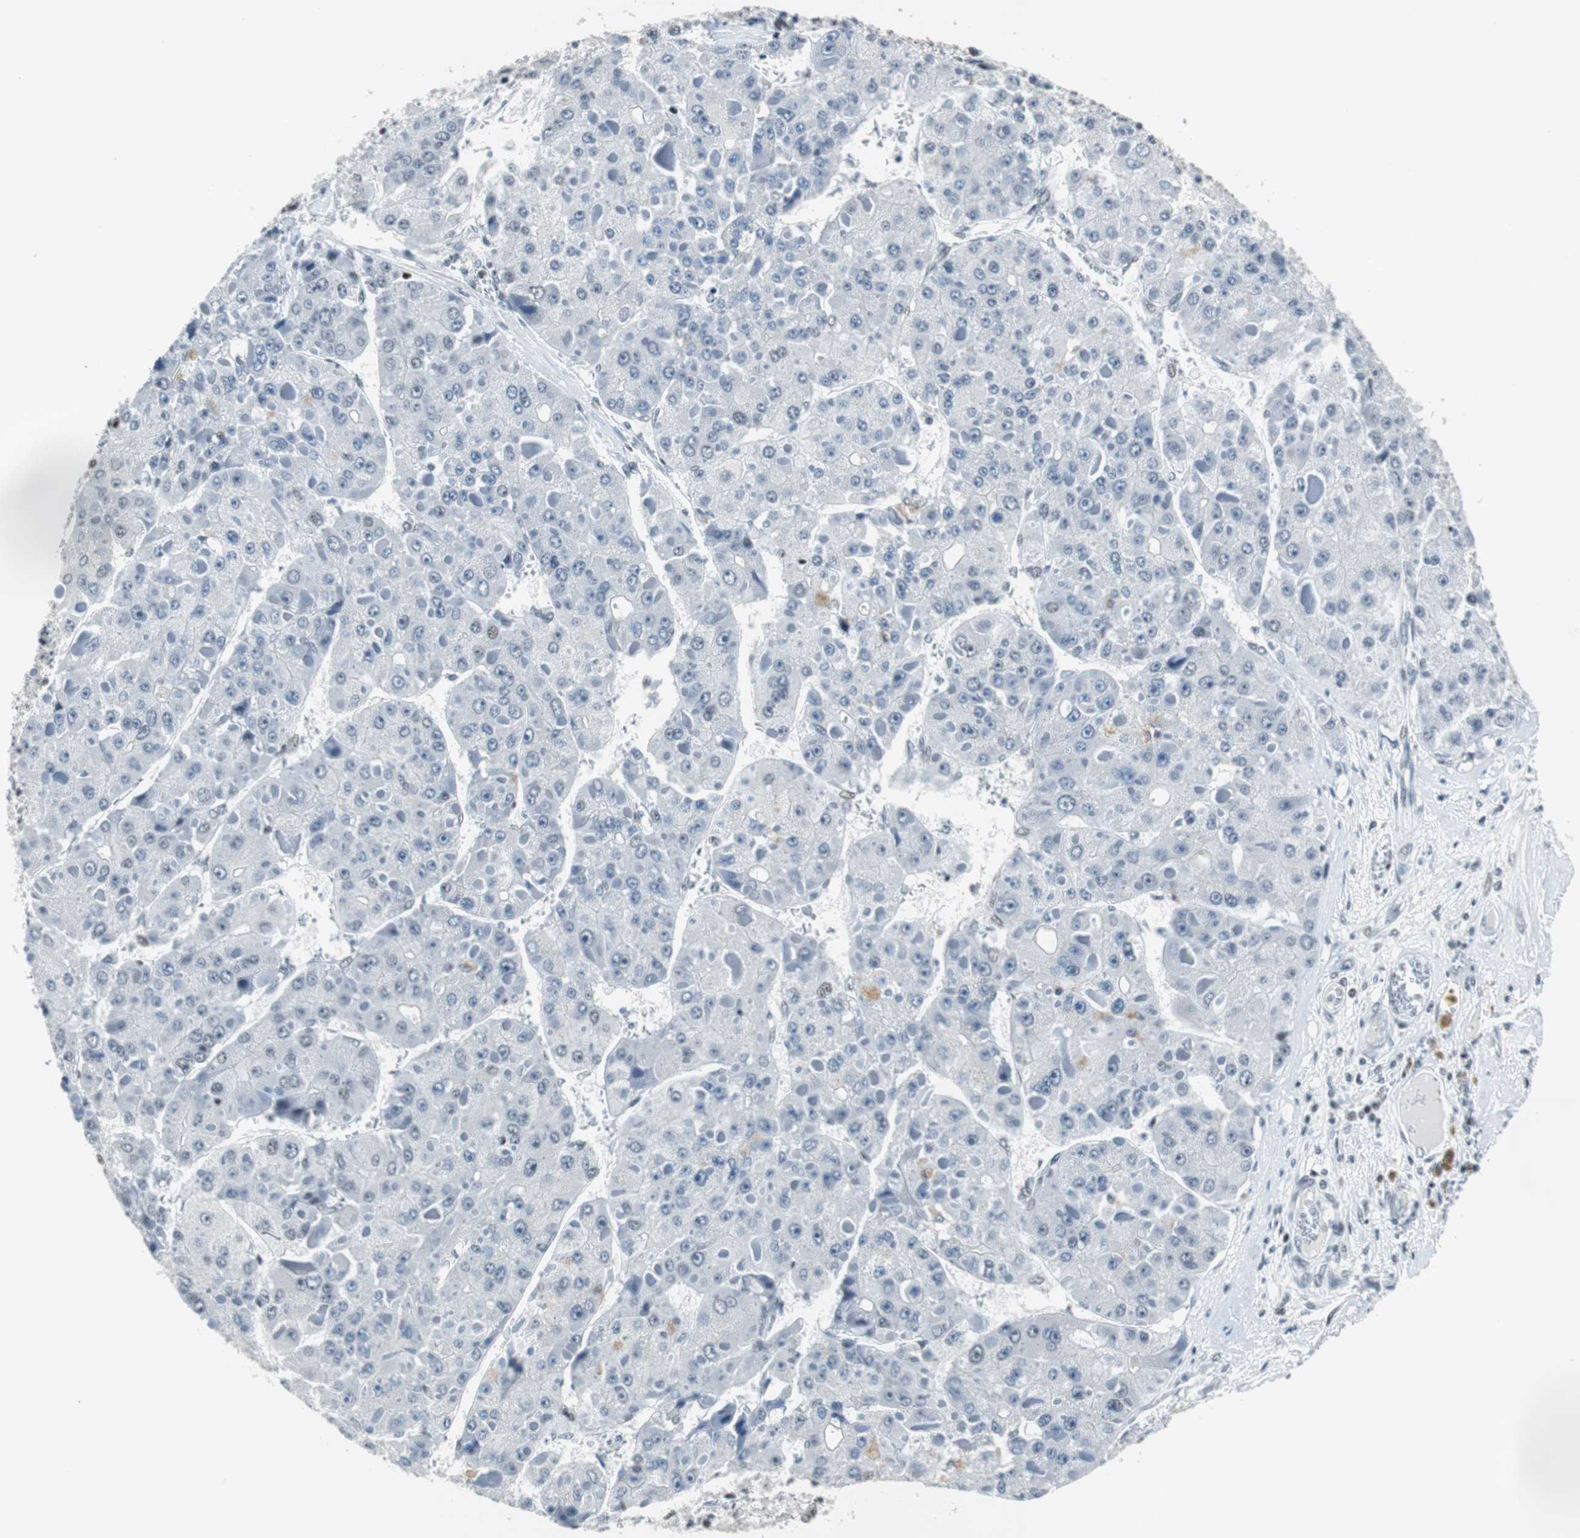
{"staining": {"intensity": "negative", "quantity": "none", "location": "none"}, "tissue": "liver cancer", "cell_type": "Tumor cells", "image_type": "cancer", "snomed": [{"axis": "morphology", "description": "Carcinoma, Hepatocellular, NOS"}, {"axis": "topography", "description": "Liver"}], "caption": "This micrograph is of liver cancer (hepatocellular carcinoma) stained with immunohistochemistry (IHC) to label a protein in brown with the nuclei are counter-stained blue. There is no staining in tumor cells. The staining is performed using DAB brown chromogen with nuclei counter-stained in using hematoxylin.", "gene": "HDAC3", "patient": {"sex": "female", "age": 73}}